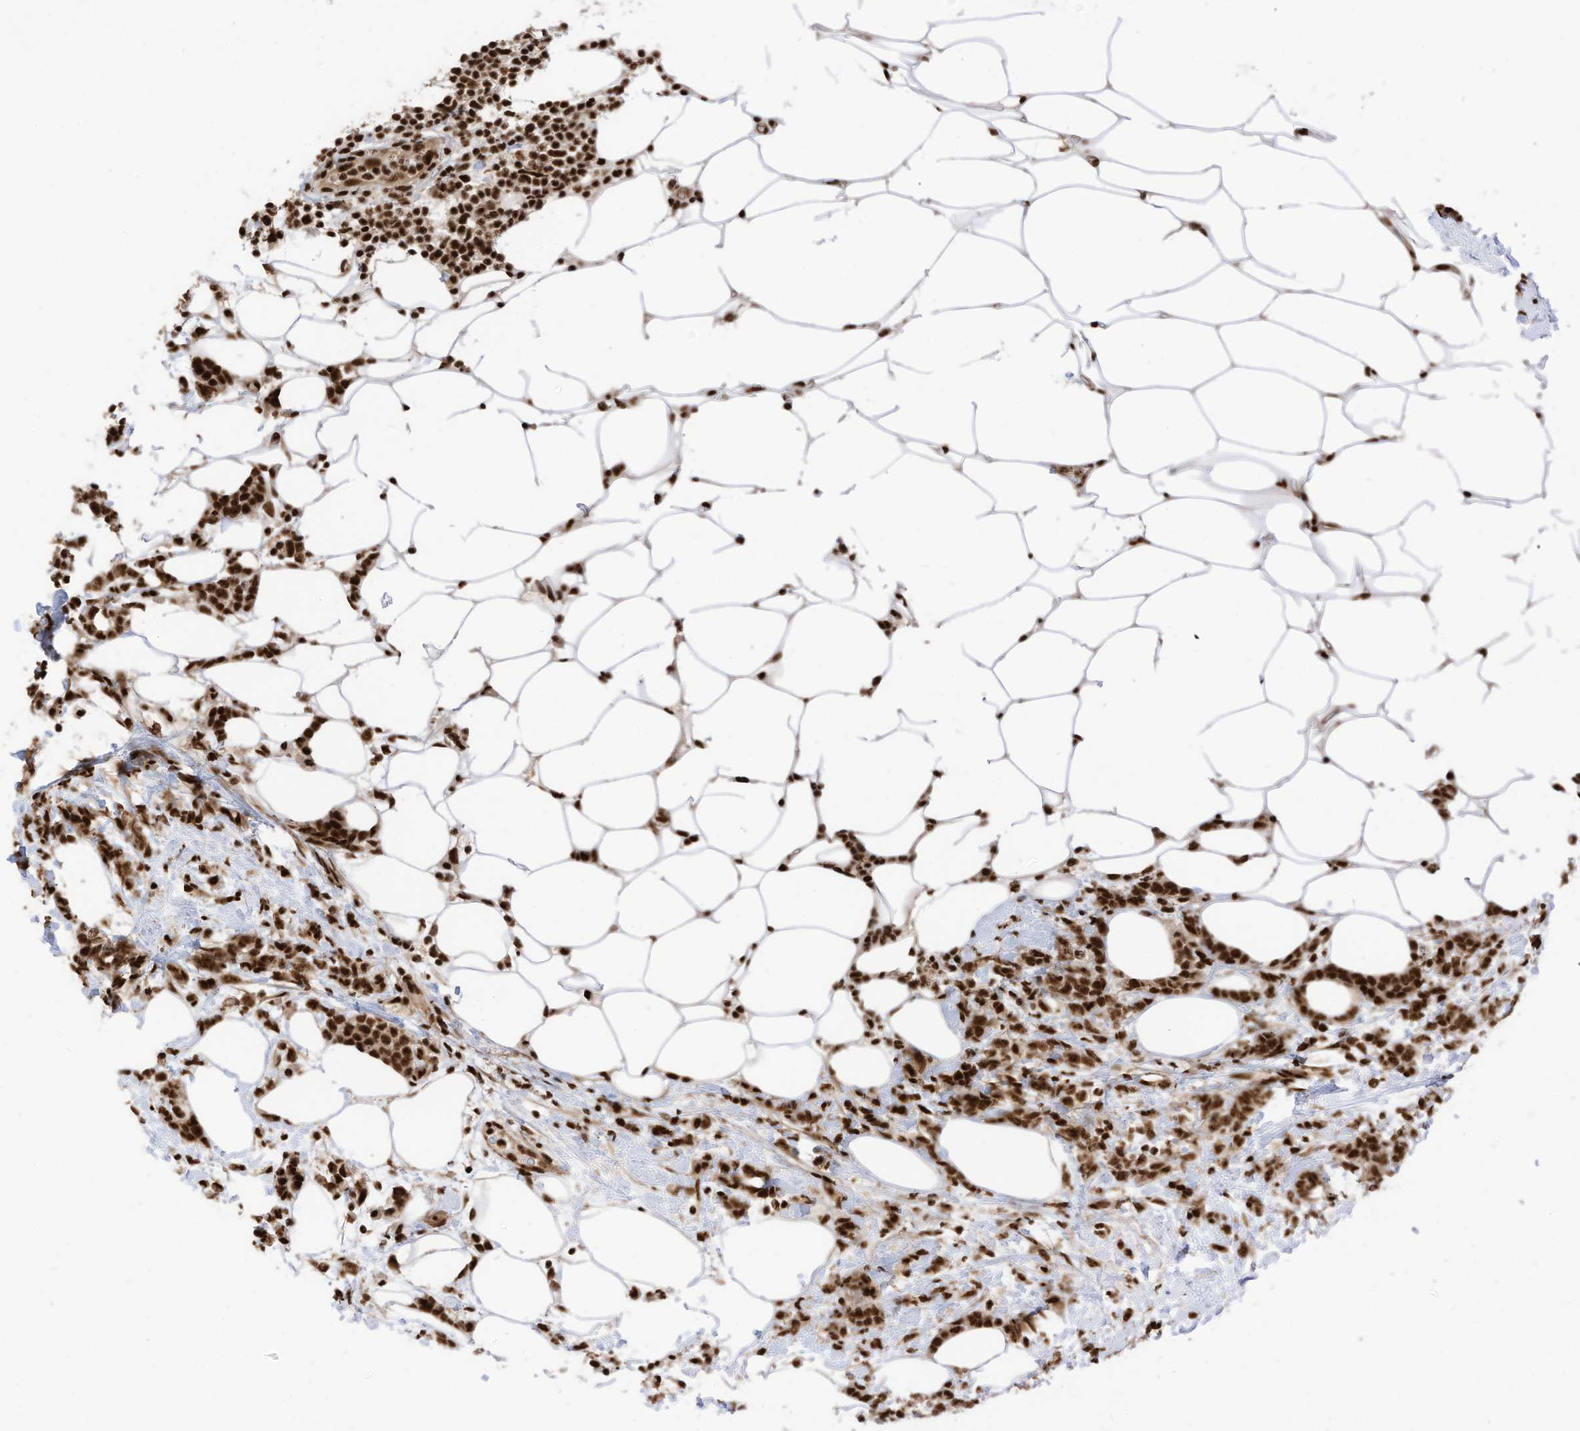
{"staining": {"intensity": "strong", "quantity": ">75%", "location": "nuclear"}, "tissue": "breast cancer", "cell_type": "Tumor cells", "image_type": "cancer", "snomed": [{"axis": "morphology", "description": "Lobular carcinoma"}, {"axis": "topography", "description": "Breast"}], "caption": "This photomicrograph exhibits immunohistochemistry staining of breast lobular carcinoma, with high strong nuclear staining in approximately >75% of tumor cells.", "gene": "SF3A3", "patient": {"sex": "female", "age": 58}}